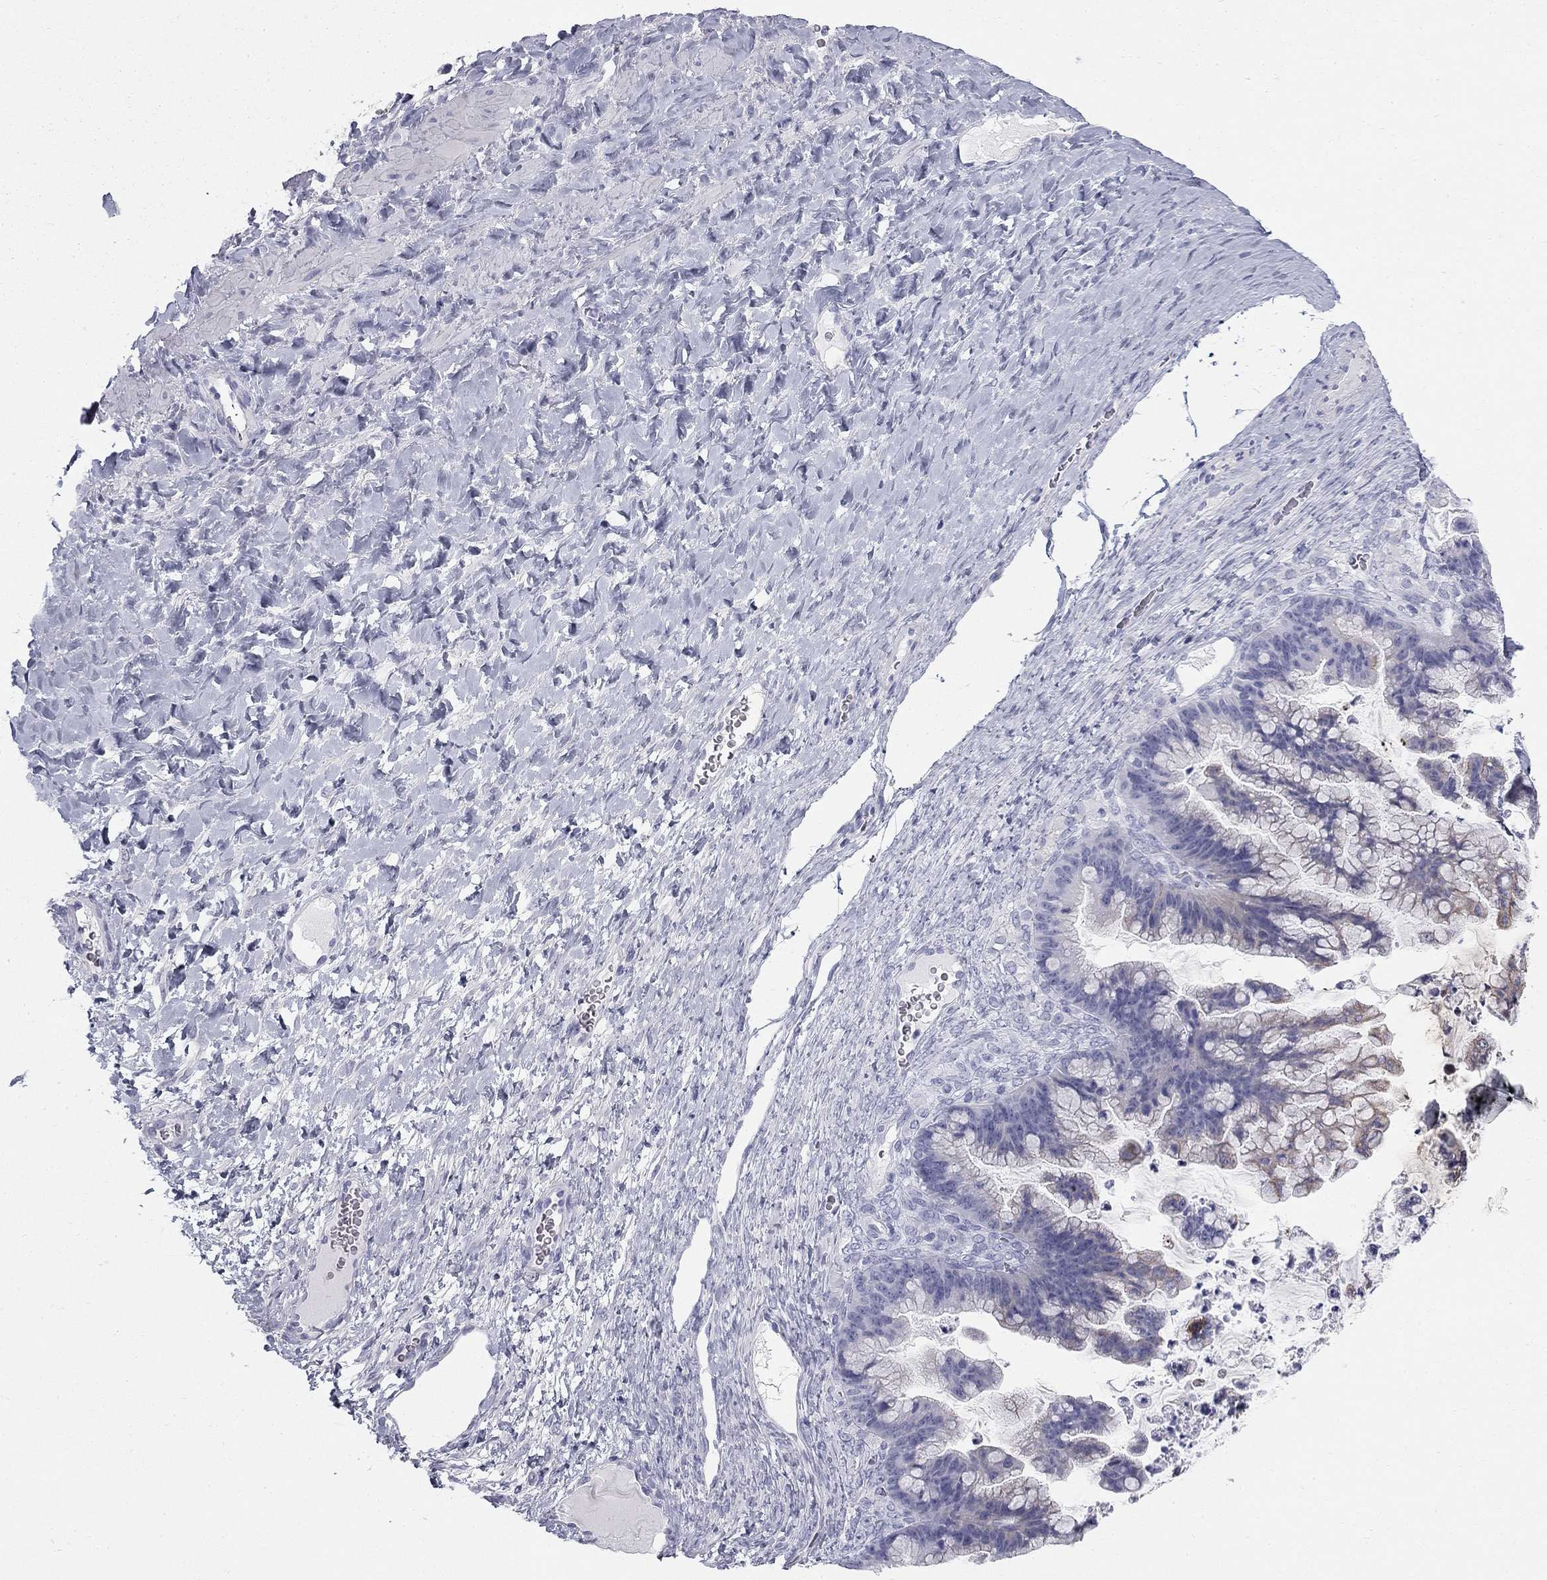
{"staining": {"intensity": "moderate", "quantity": "25%-75%", "location": "cytoplasmic/membranous"}, "tissue": "ovarian cancer", "cell_type": "Tumor cells", "image_type": "cancer", "snomed": [{"axis": "morphology", "description": "Cystadenocarcinoma, mucinous, NOS"}, {"axis": "topography", "description": "Ovary"}], "caption": "DAB (3,3'-diaminobenzidine) immunohistochemical staining of mucinous cystadenocarcinoma (ovarian) shows moderate cytoplasmic/membranous protein staining in approximately 25%-75% of tumor cells.", "gene": "SULT2B1", "patient": {"sex": "female", "age": 67}}